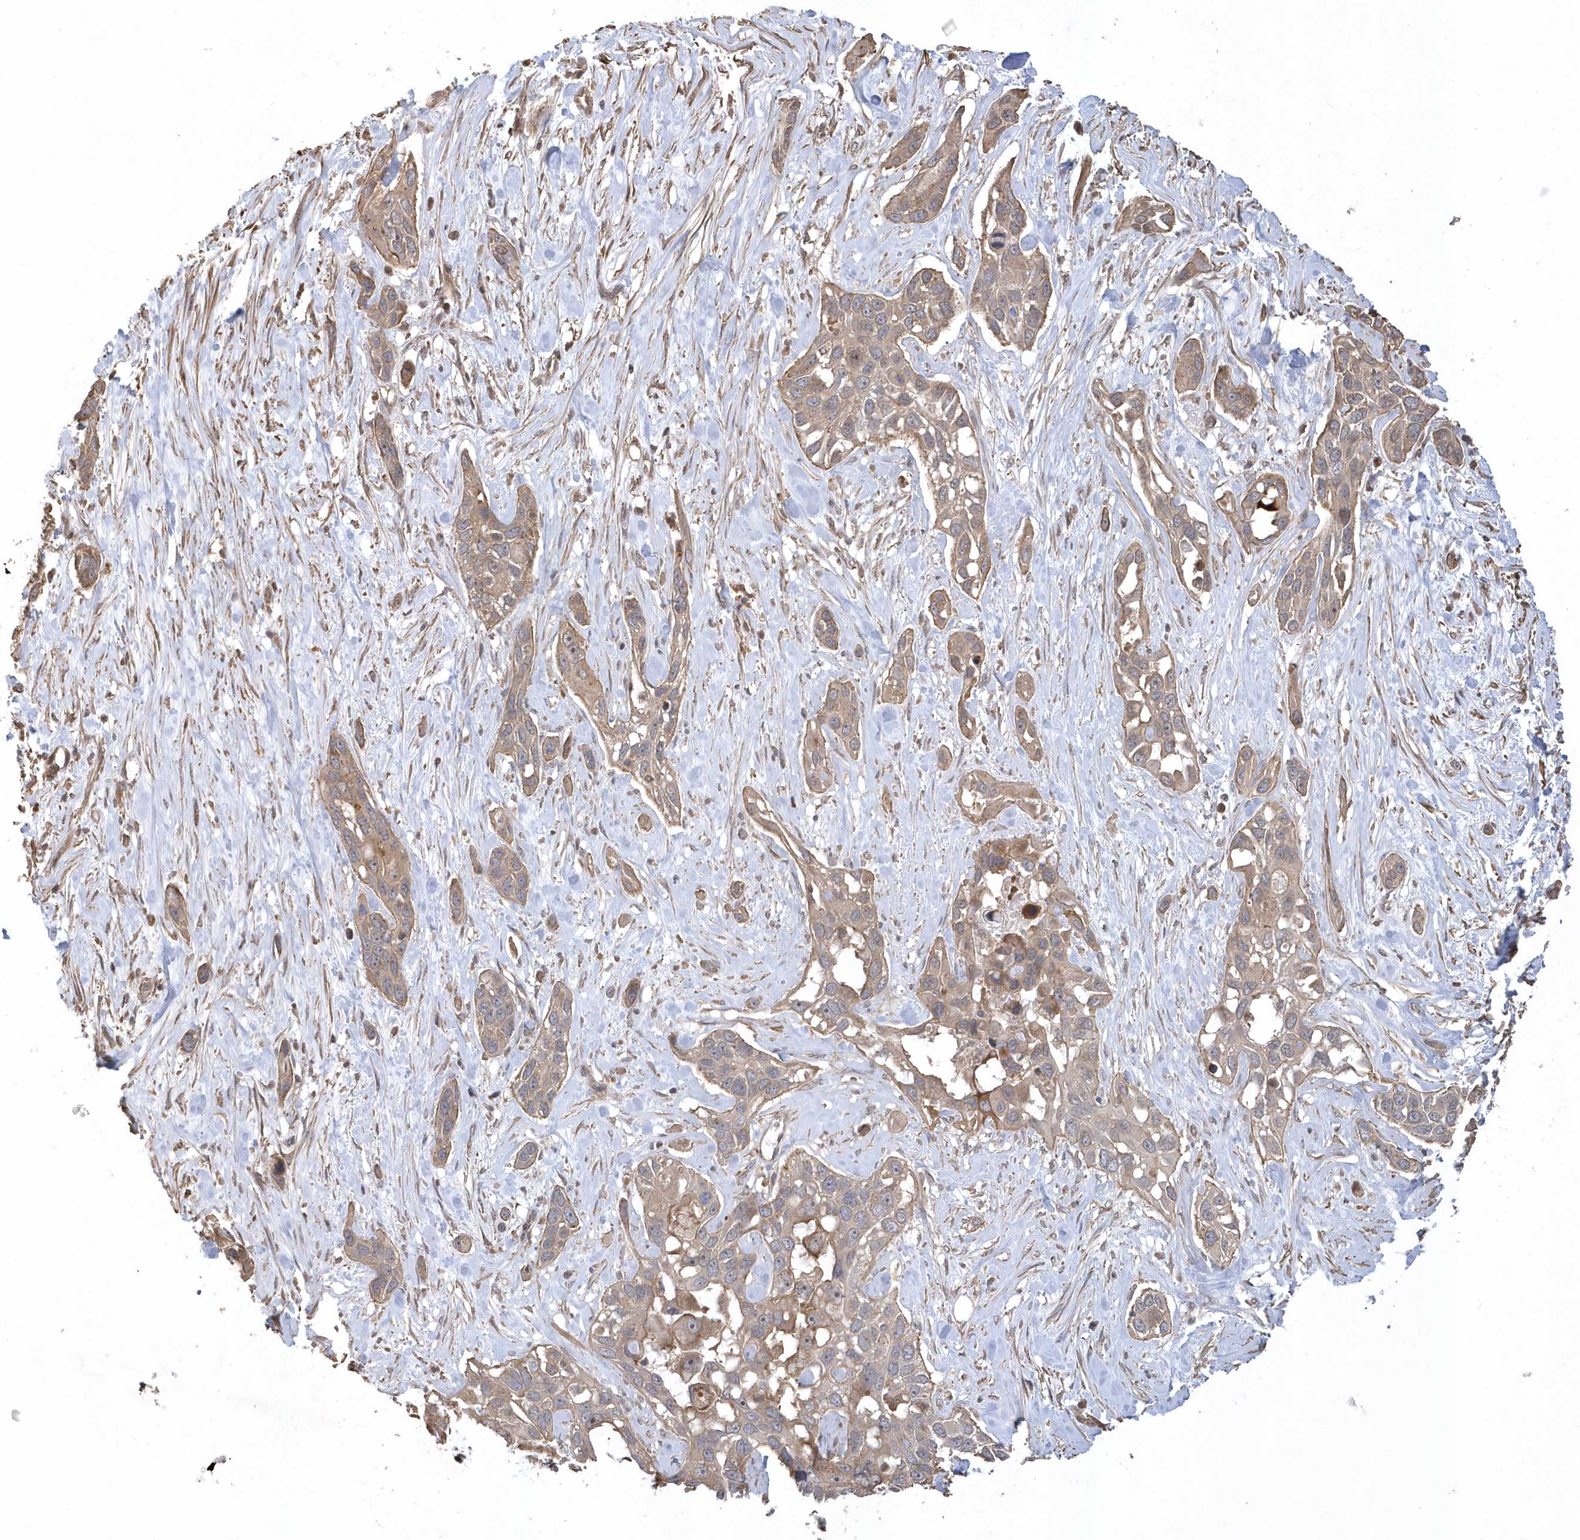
{"staining": {"intensity": "weak", "quantity": ">75%", "location": "cytoplasmic/membranous"}, "tissue": "pancreatic cancer", "cell_type": "Tumor cells", "image_type": "cancer", "snomed": [{"axis": "morphology", "description": "Adenocarcinoma, NOS"}, {"axis": "topography", "description": "Pancreas"}], "caption": "A brown stain highlights weak cytoplasmic/membranous staining of a protein in human pancreatic cancer (adenocarcinoma) tumor cells. (DAB IHC, brown staining for protein, blue staining for nuclei).", "gene": "SENP8", "patient": {"sex": "female", "age": 60}}